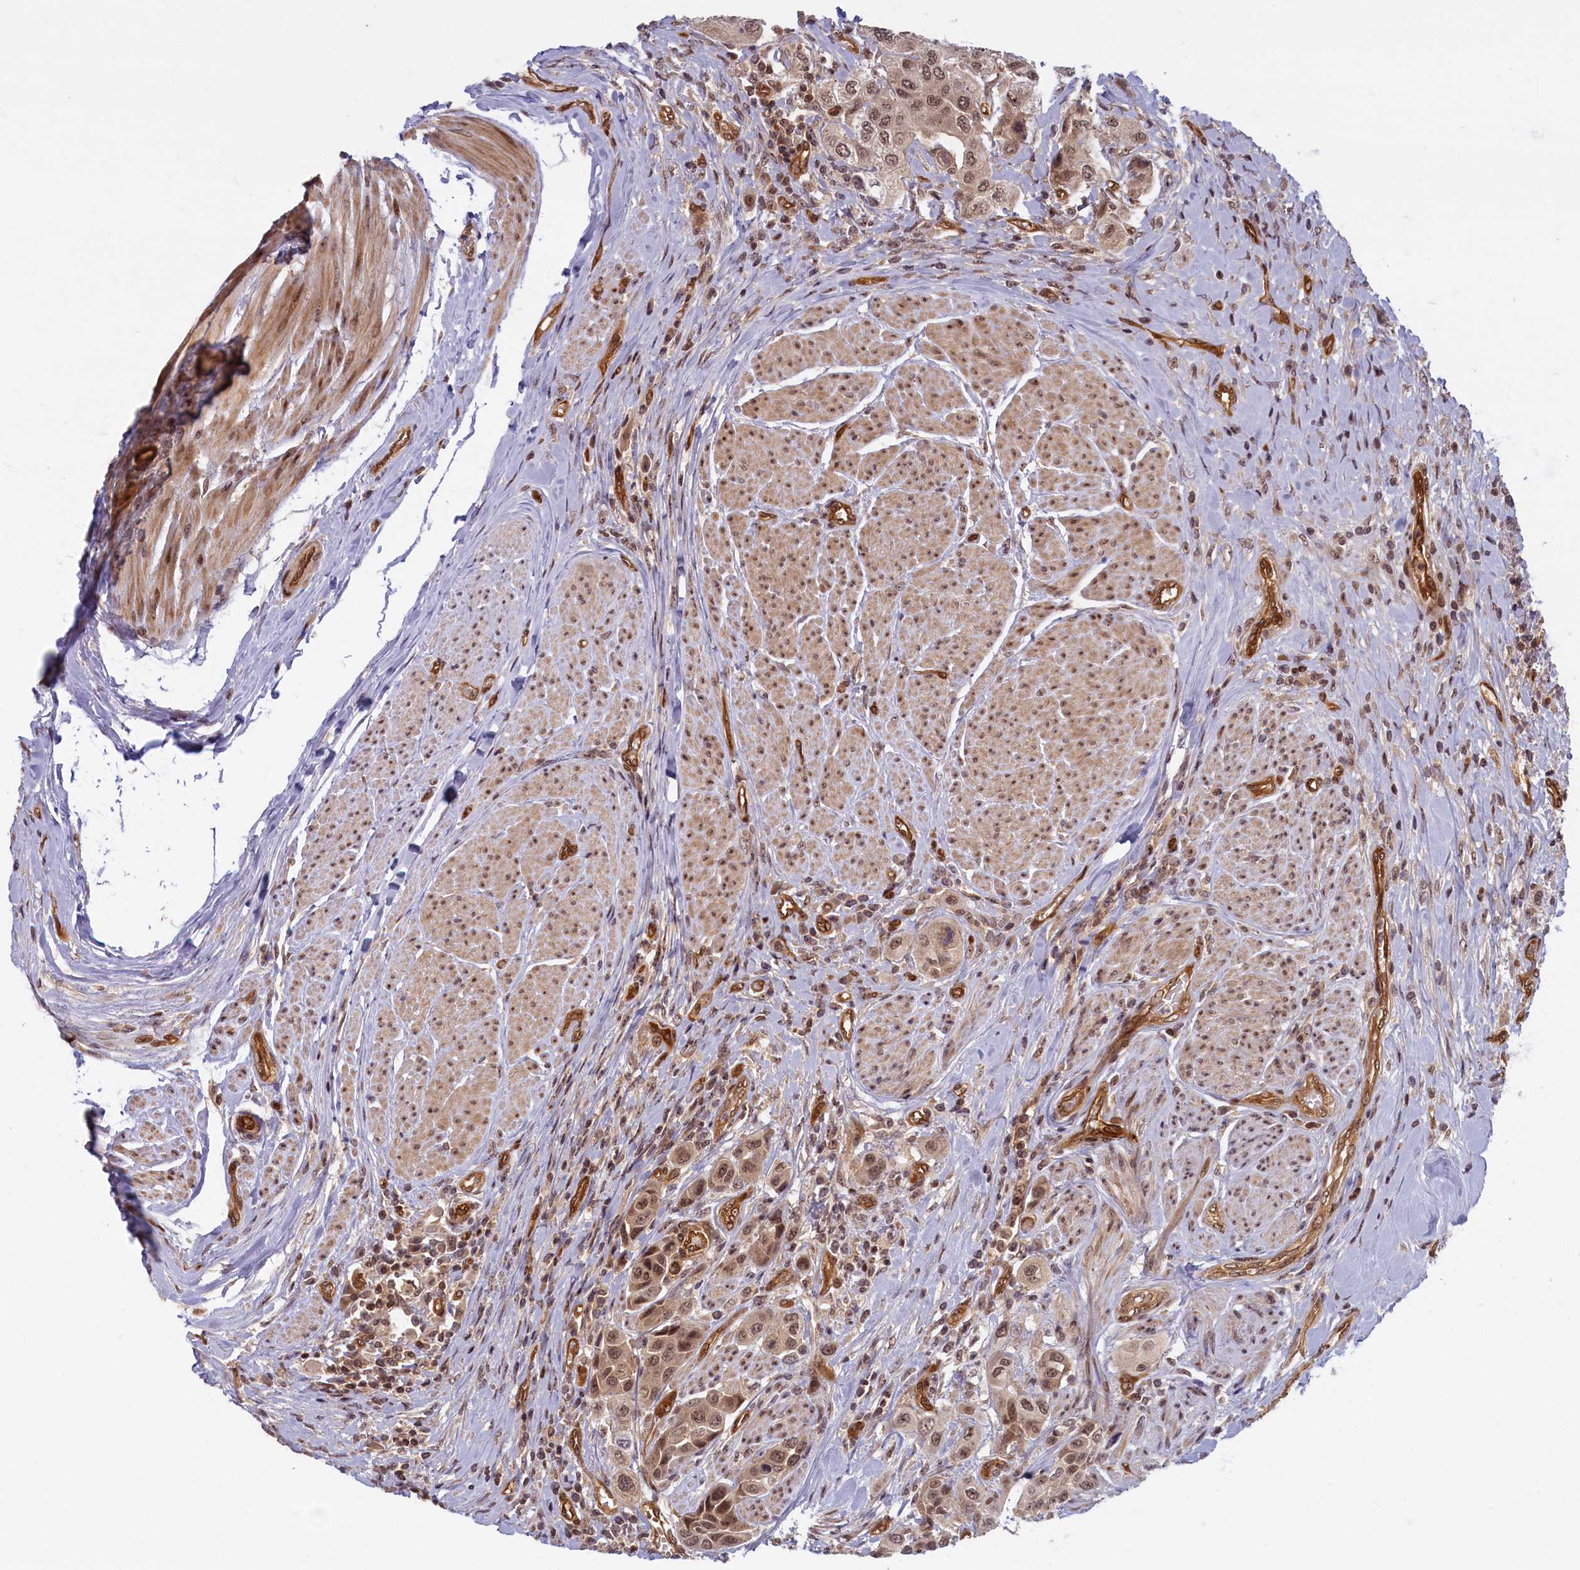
{"staining": {"intensity": "moderate", "quantity": ">75%", "location": "cytoplasmic/membranous,nuclear"}, "tissue": "urothelial cancer", "cell_type": "Tumor cells", "image_type": "cancer", "snomed": [{"axis": "morphology", "description": "Urothelial carcinoma, High grade"}, {"axis": "topography", "description": "Urinary bladder"}], "caption": "Protein expression analysis of human urothelial cancer reveals moderate cytoplasmic/membranous and nuclear staining in about >75% of tumor cells.", "gene": "SNRK", "patient": {"sex": "male", "age": 50}}